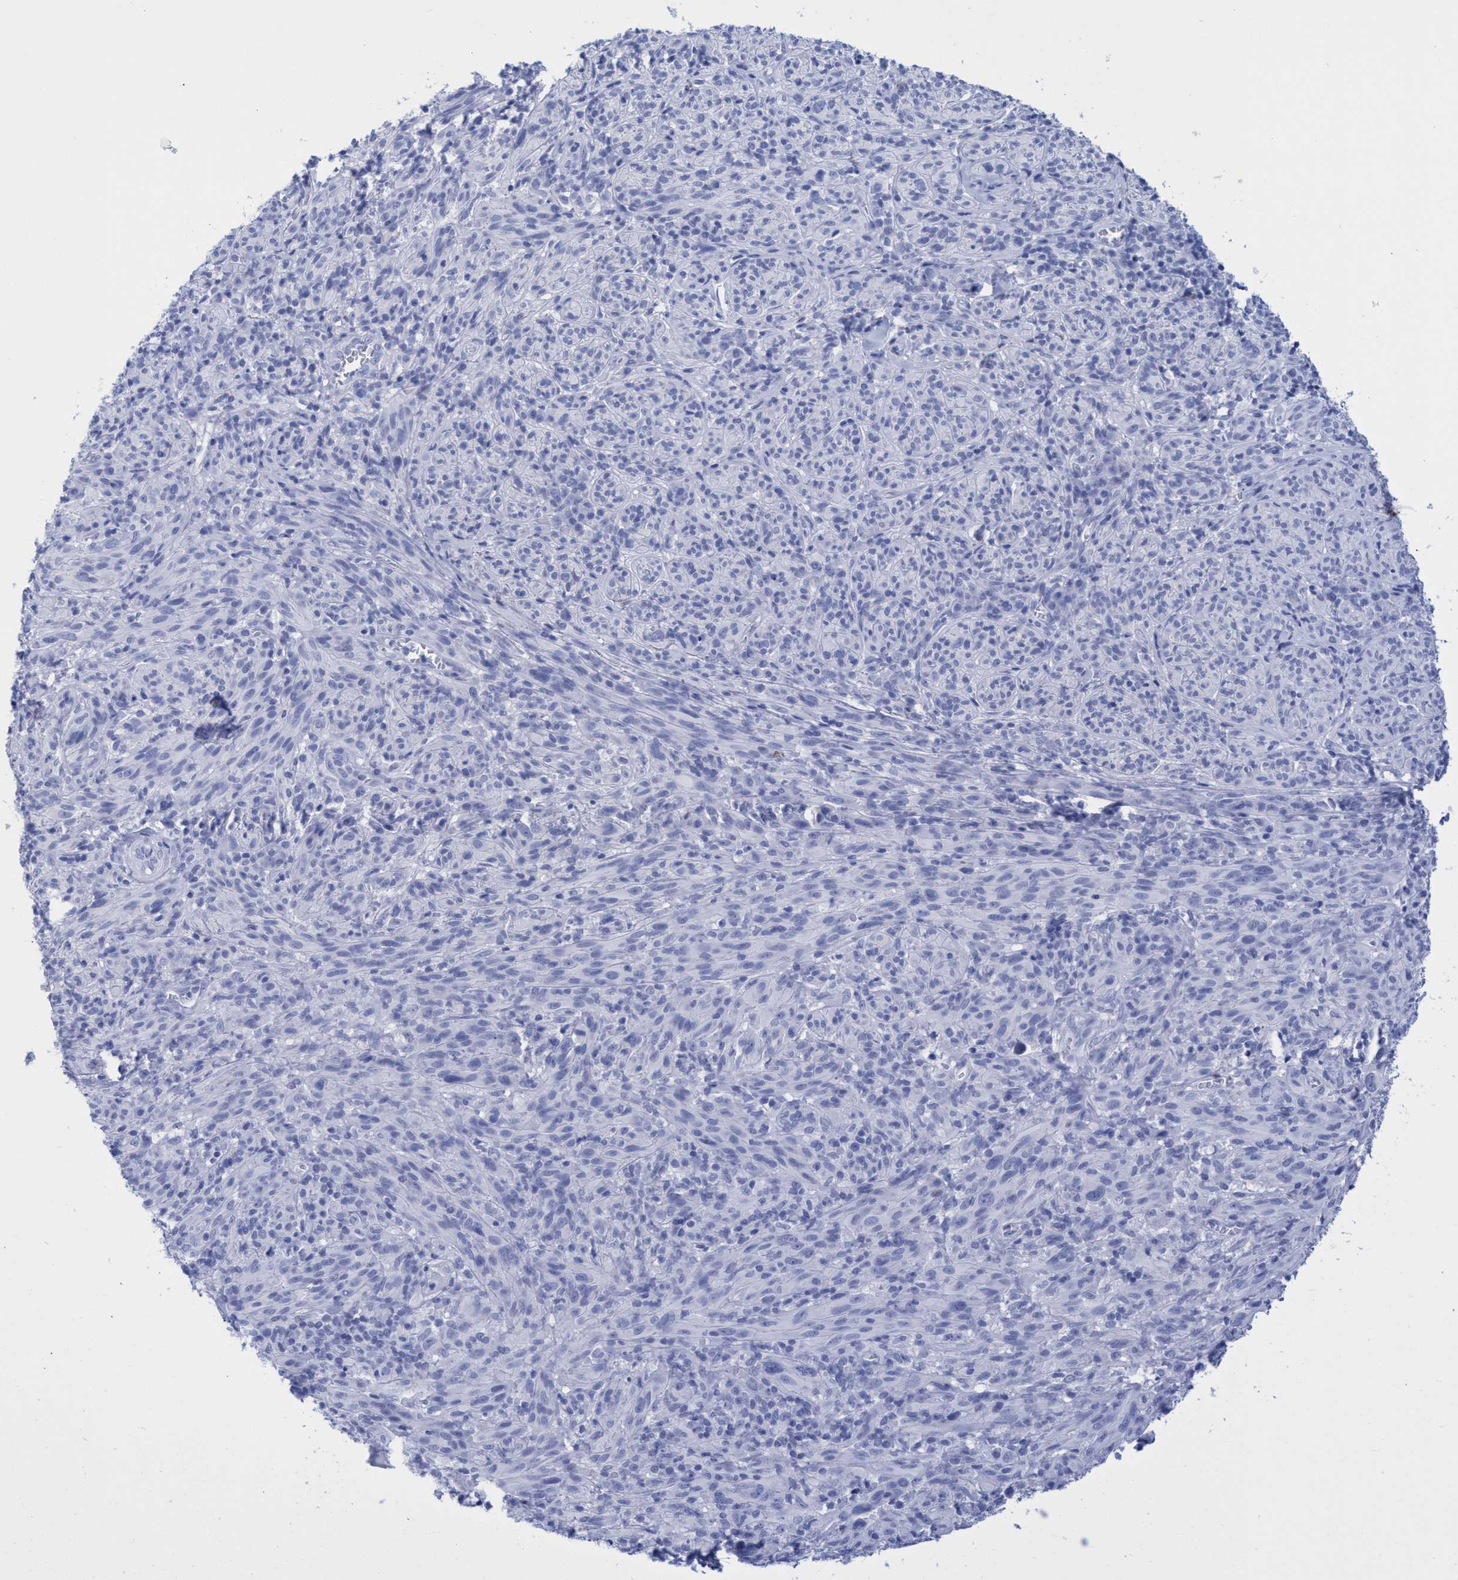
{"staining": {"intensity": "negative", "quantity": "none", "location": "none"}, "tissue": "melanoma", "cell_type": "Tumor cells", "image_type": "cancer", "snomed": [{"axis": "morphology", "description": "Malignant melanoma, NOS"}, {"axis": "topography", "description": "Skin of head"}], "caption": "There is no significant staining in tumor cells of malignant melanoma. Brightfield microscopy of IHC stained with DAB (3,3'-diaminobenzidine) (brown) and hematoxylin (blue), captured at high magnification.", "gene": "INSL6", "patient": {"sex": "male", "age": 96}}